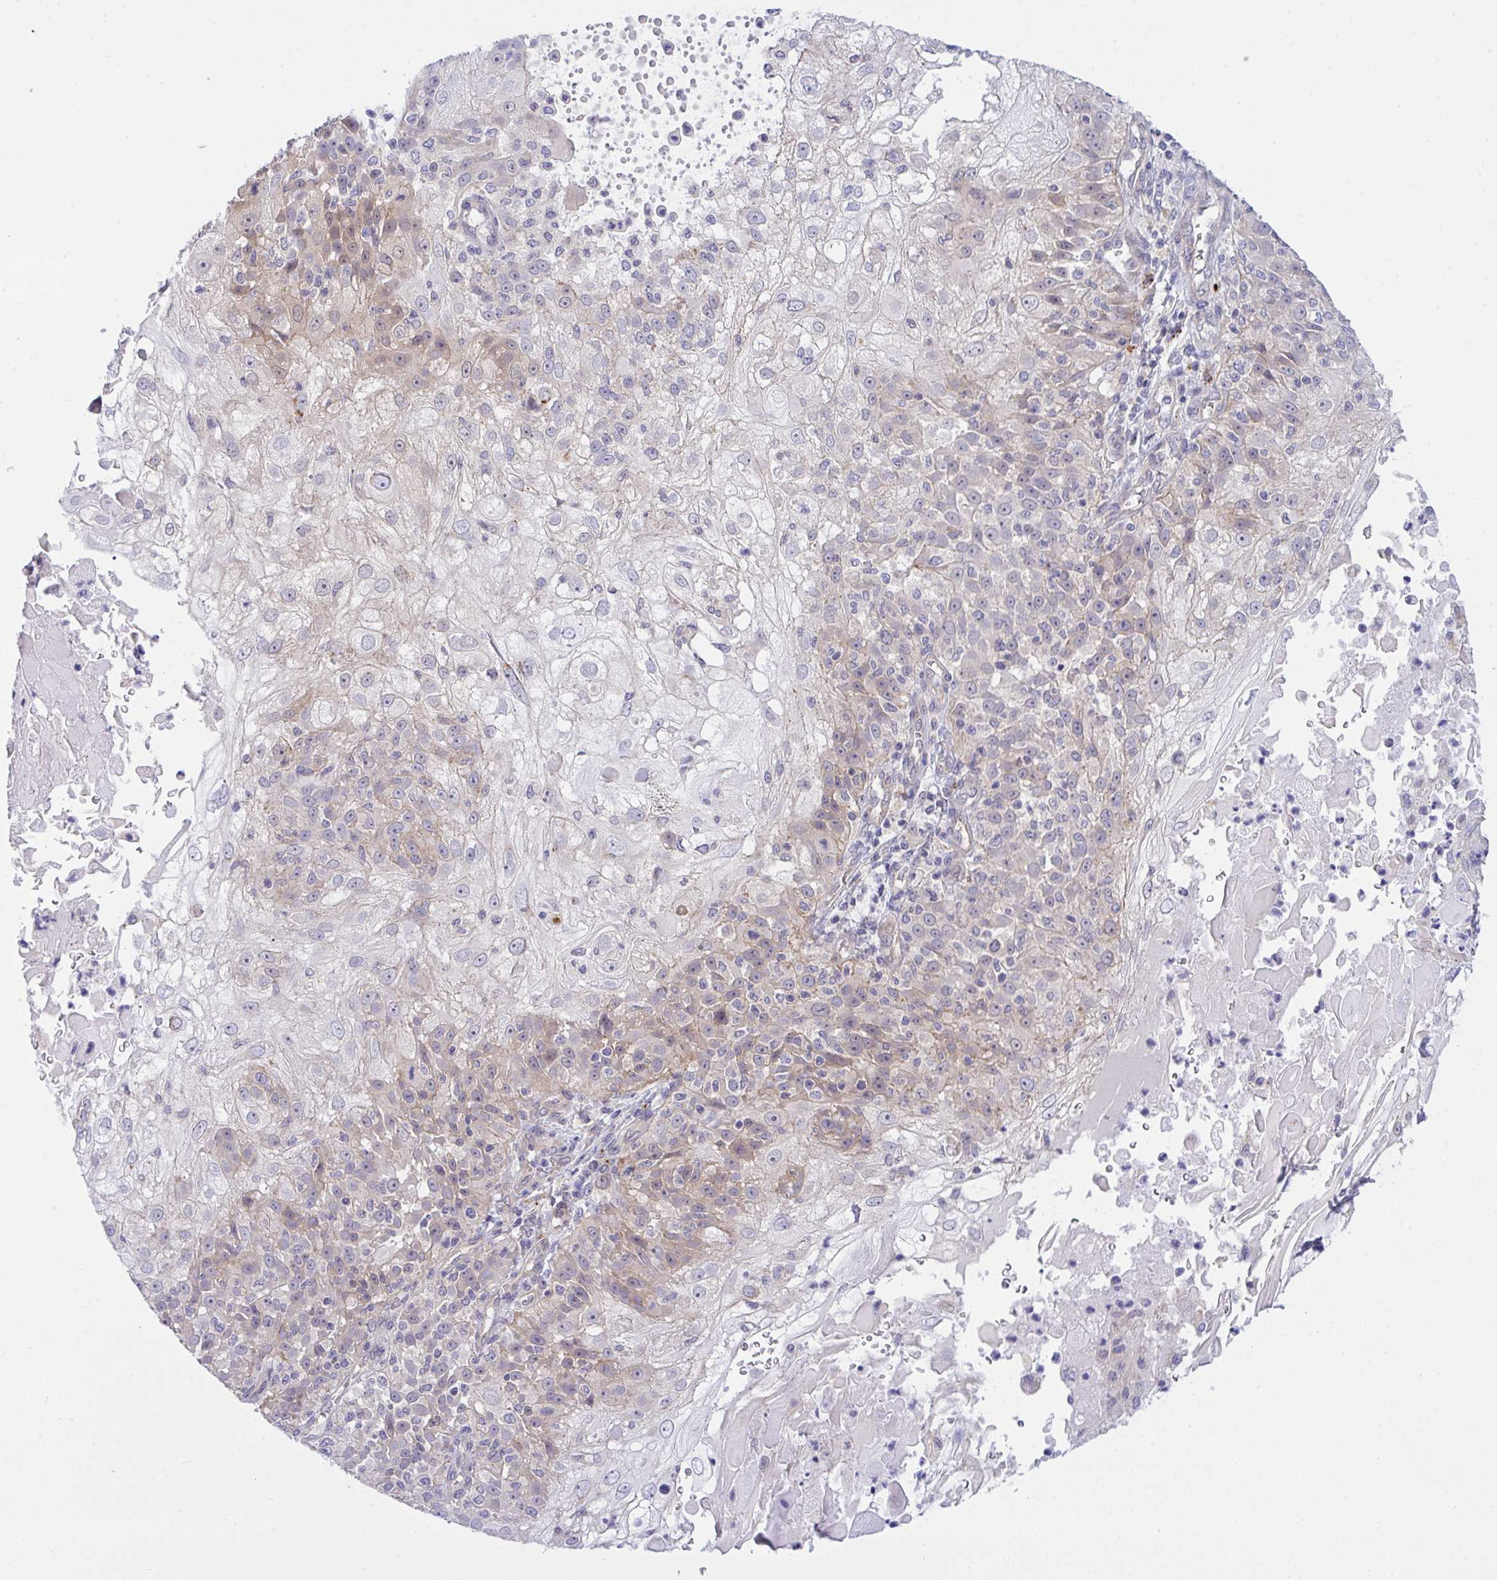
{"staining": {"intensity": "weak", "quantity": "<25%", "location": "cytoplasmic/membranous"}, "tissue": "skin cancer", "cell_type": "Tumor cells", "image_type": "cancer", "snomed": [{"axis": "morphology", "description": "Normal tissue, NOS"}, {"axis": "morphology", "description": "Squamous cell carcinoma, NOS"}, {"axis": "topography", "description": "Skin"}], "caption": "This image is of skin cancer (squamous cell carcinoma) stained with immunohistochemistry (IHC) to label a protein in brown with the nuclei are counter-stained blue. There is no staining in tumor cells.", "gene": "HOXD12", "patient": {"sex": "female", "age": 83}}